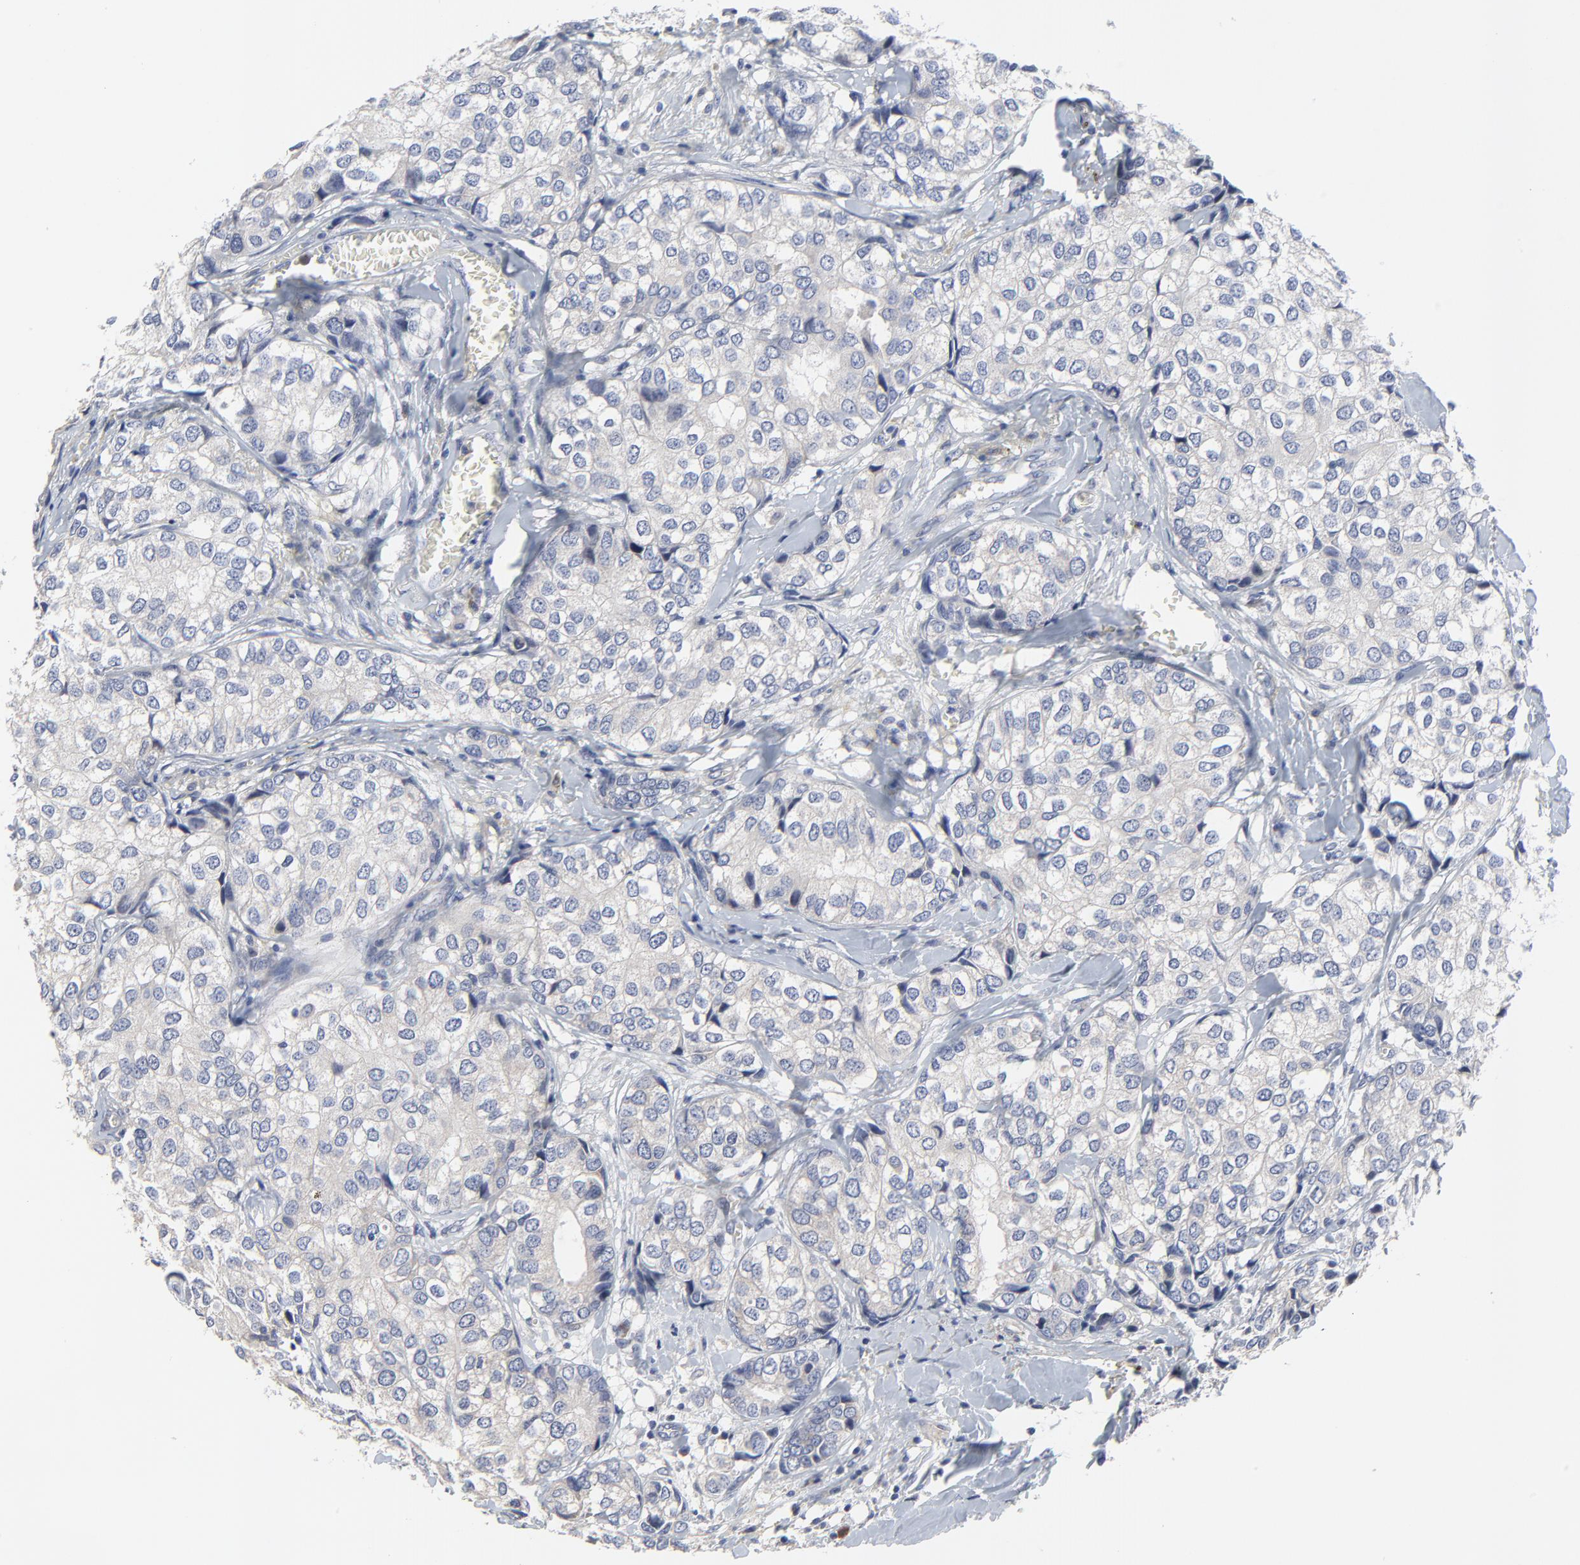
{"staining": {"intensity": "negative", "quantity": "none", "location": "none"}, "tissue": "breast cancer", "cell_type": "Tumor cells", "image_type": "cancer", "snomed": [{"axis": "morphology", "description": "Duct carcinoma"}, {"axis": "topography", "description": "Breast"}], "caption": "Immunohistochemical staining of human breast cancer (infiltrating ductal carcinoma) displays no significant positivity in tumor cells. (Brightfield microscopy of DAB (3,3'-diaminobenzidine) immunohistochemistry at high magnification).", "gene": "NLGN3", "patient": {"sex": "female", "age": 68}}